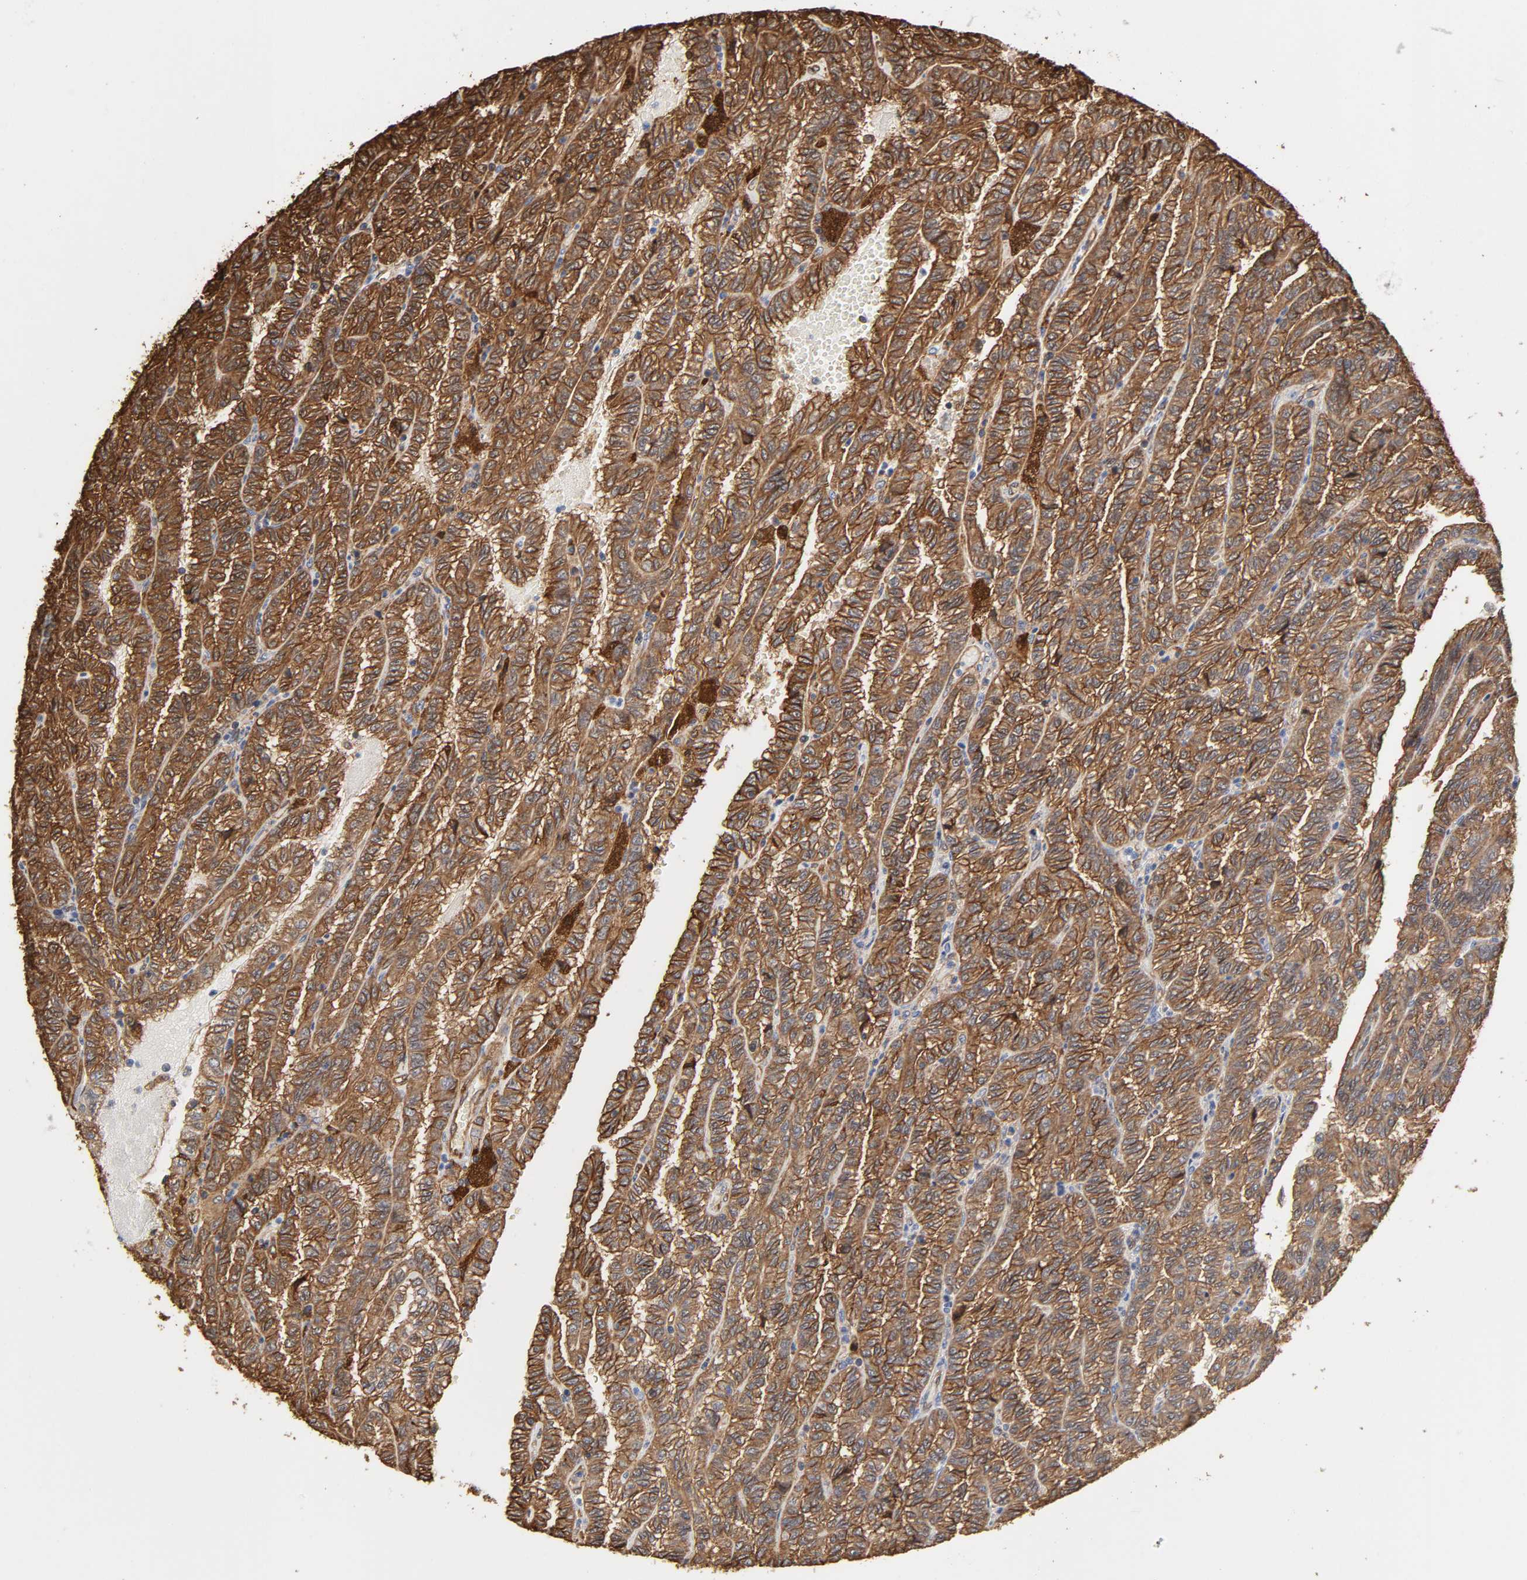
{"staining": {"intensity": "moderate", "quantity": ">75%", "location": "cytoplasmic/membranous"}, "tissue": "renal cancer", "cell_type": "Tumor cells", "image_type": "cancer", "snomed": [{"axis": "morphology", "description": "Inflammation, NOS"}, {"axis": "morphology", "description": "Adenocarcinoma, NOS"}, {"axis": "topography", "description": "Kidney"}], "caption": "A brown stain highlights moderate cytoplasmic/membranous positivity of a protein in renal cancer (adenocarcinoma) tumor cells. Nuclei are stained in blue.", "gene": "ANXA2", "patient": {"sex": "male", "age": 68}}